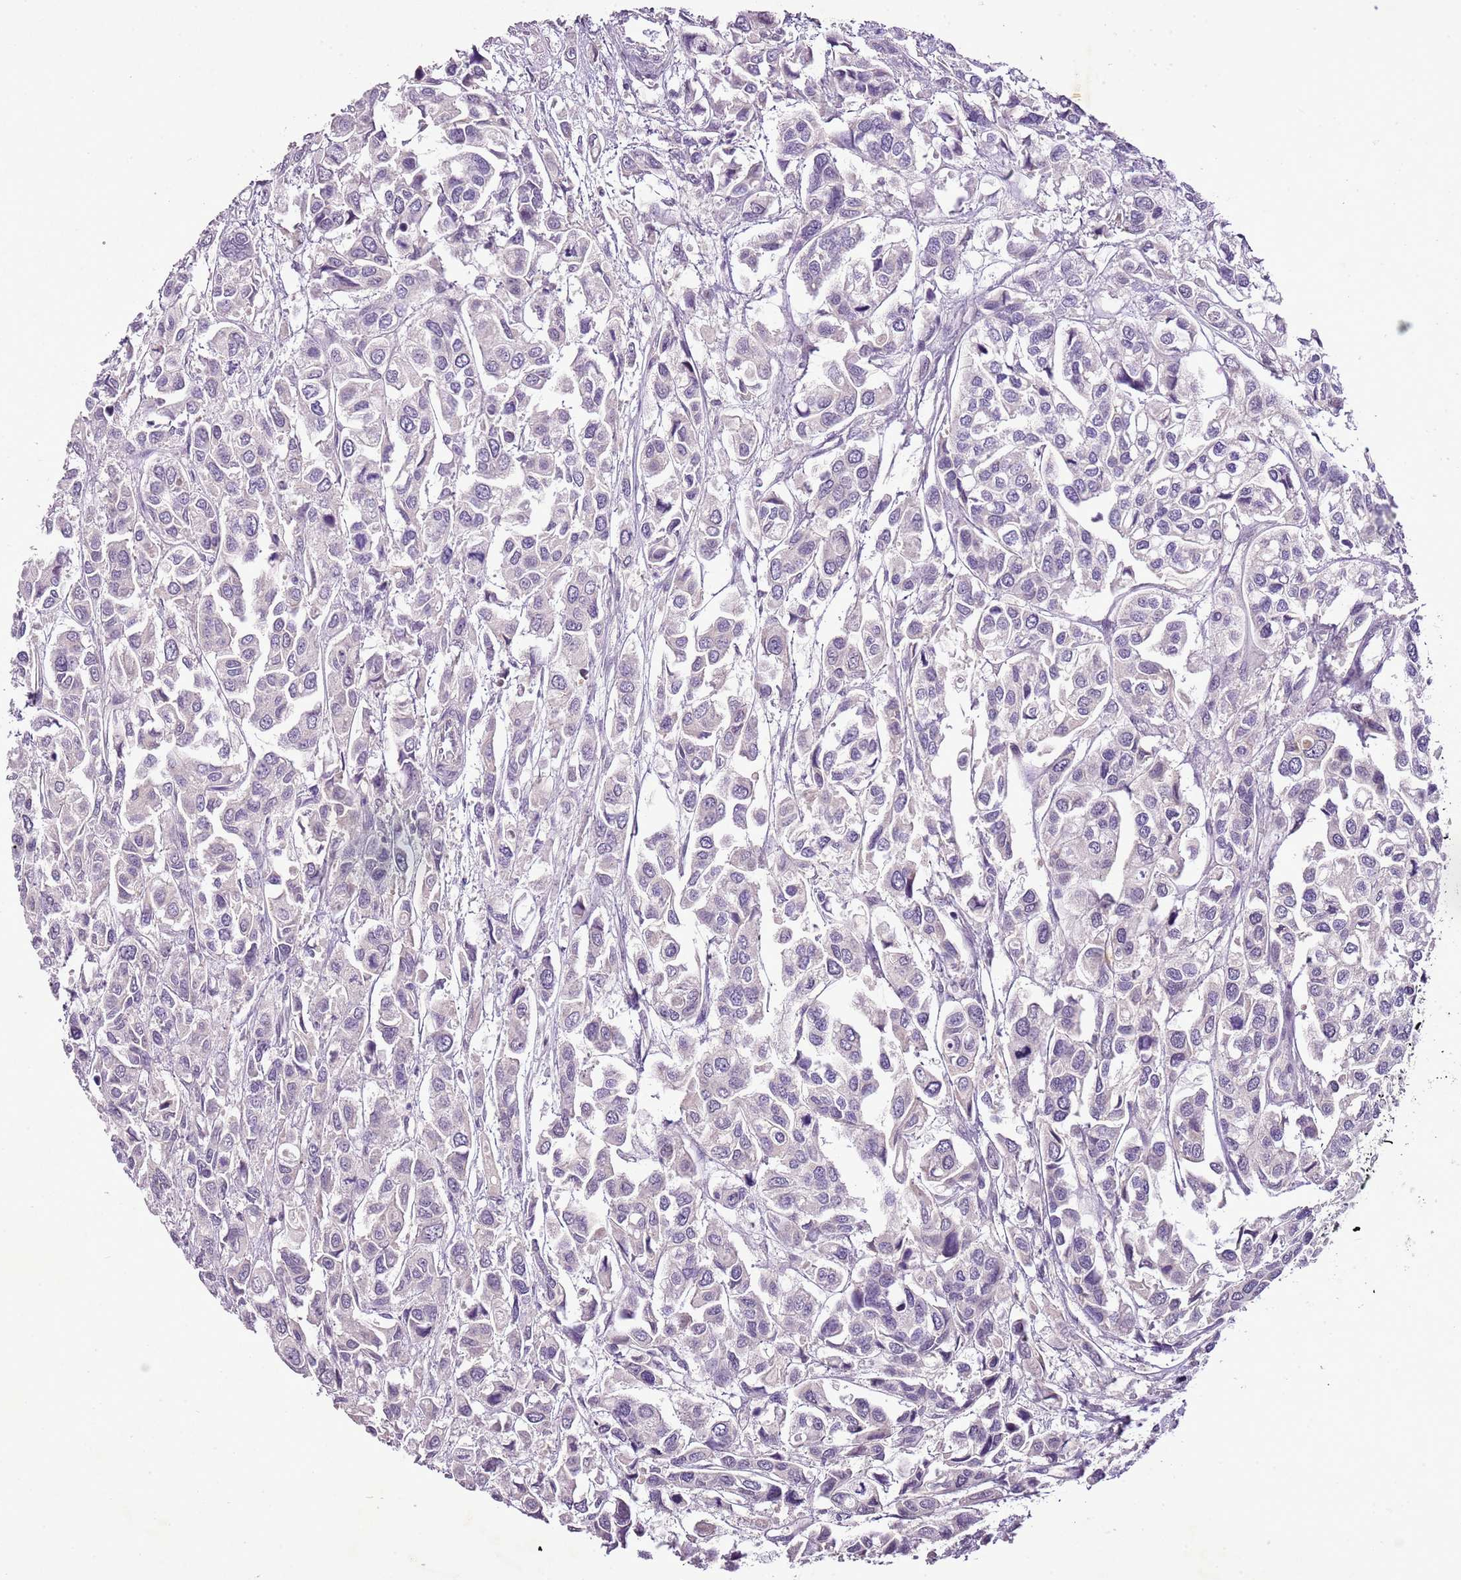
{"staining": {"intensity": "negative", "quantity": "none", "location": "none"}, "tissue": "urothelial cancer", "cell_type": "Tumor cells", "image_type": "cancer", "snomed": [{"axis": "morphology", "description": "Urothelial carcinoma, High grade"}, {"axis": "topography", "description": "Urinary bladder"}], "caption": "This is a photomicrograph of immunohistochemistry staining of urothelial cancer, which shows no staining in tumor cells.", "gene": "CMKLR1", "patient": {"sex": "male", "age": 67}}